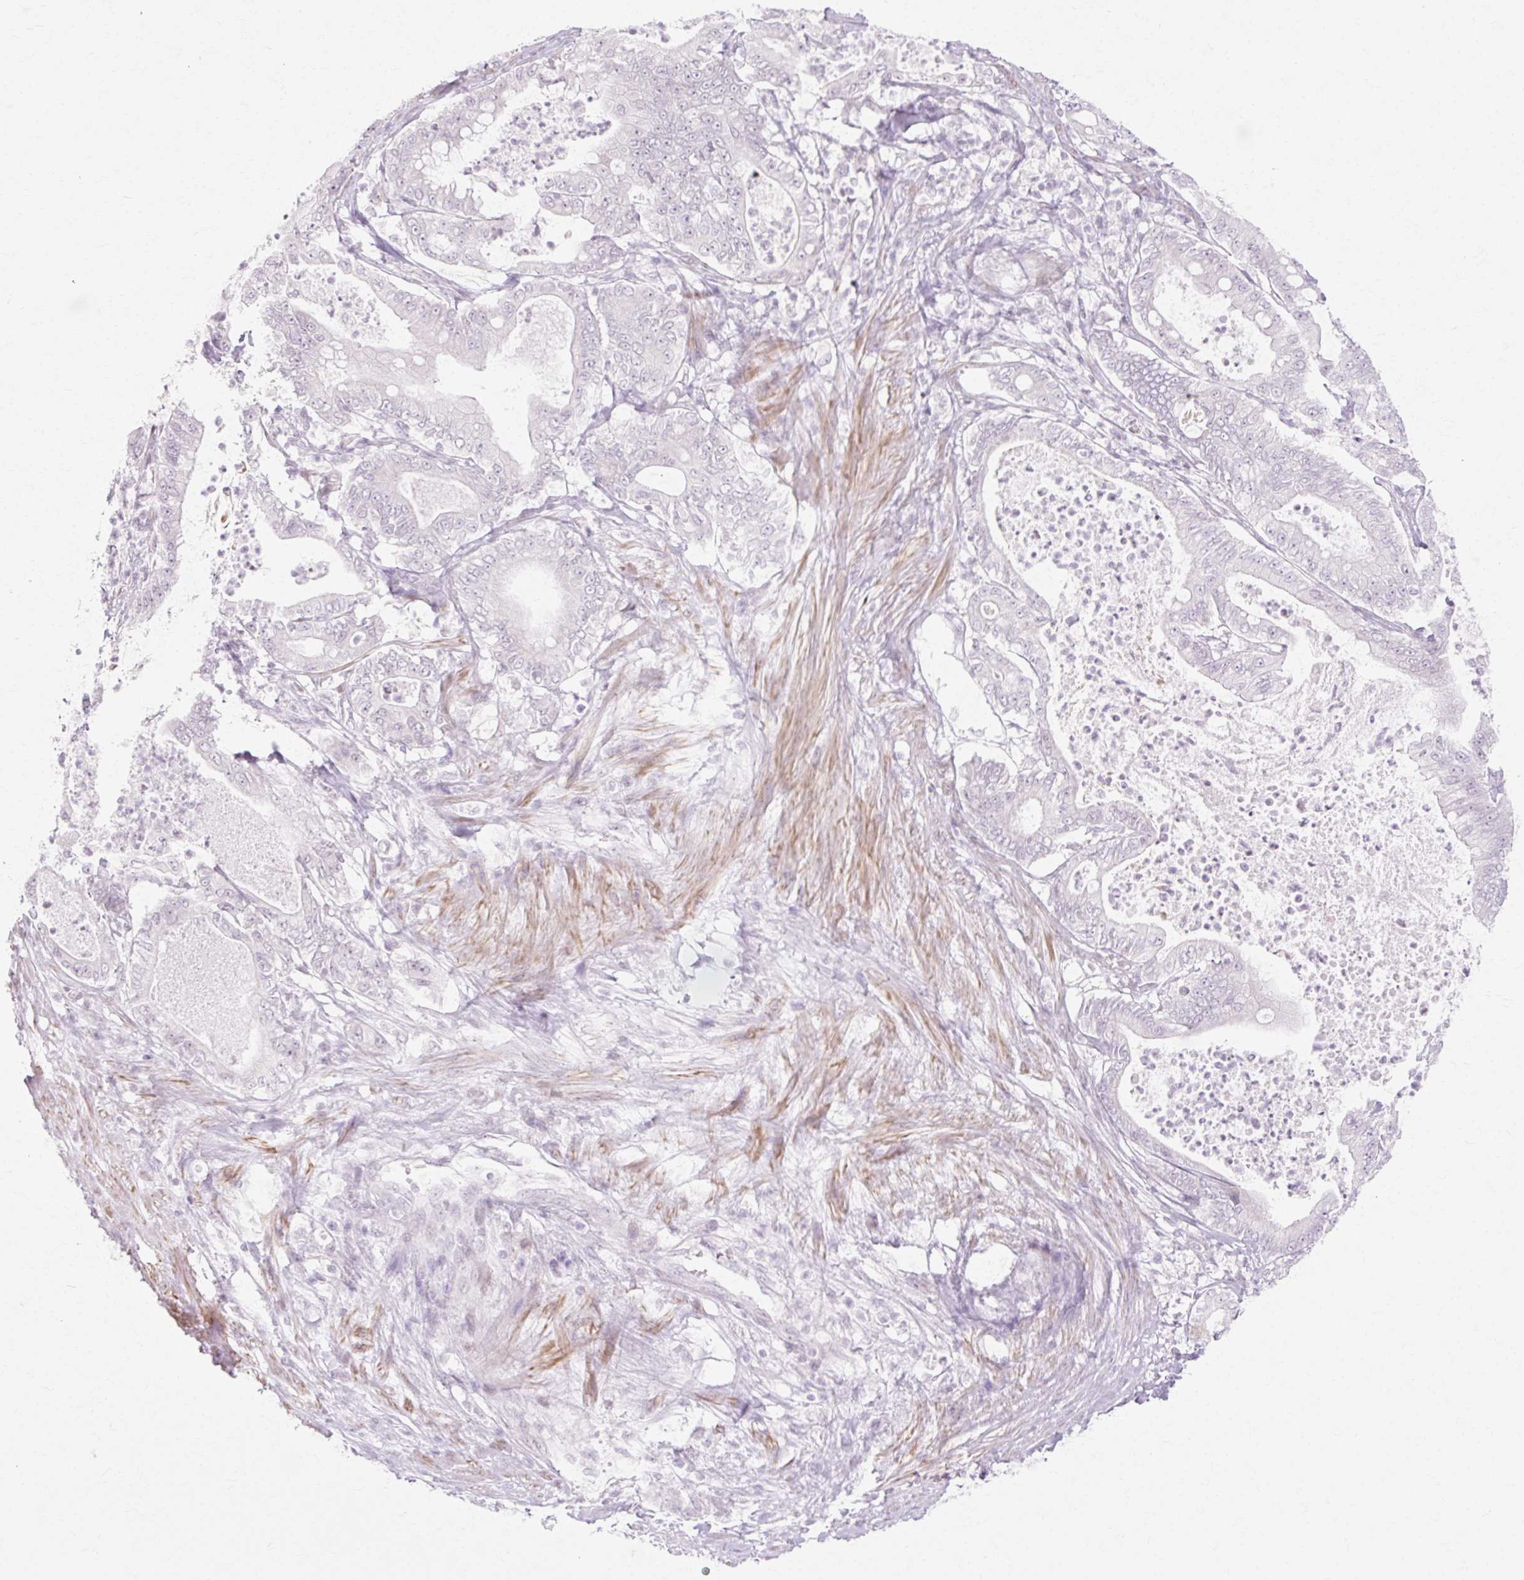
{"staining": {"intensity": "negative", "quantity": "none", "location": "none"}, "tissue": "pancreatic cancer", "cell_type": "Tumor cells", "image_type": "cancer", "snomed": [{"axis": "morphology", "description": "Adenocarcinoma, NOS"}, {"axis": "topography", "description": "Pancreas"}], "caption": "A histopathology image of human adenocarcinoma (pancreatic) is negative for staining in tumor cells. (DAB (3,3'-diaminobenzidine) IHC with hematoxylin counter stain).", "gene": "C3orf49", "patient": {"sex": "male", "age": 71}}